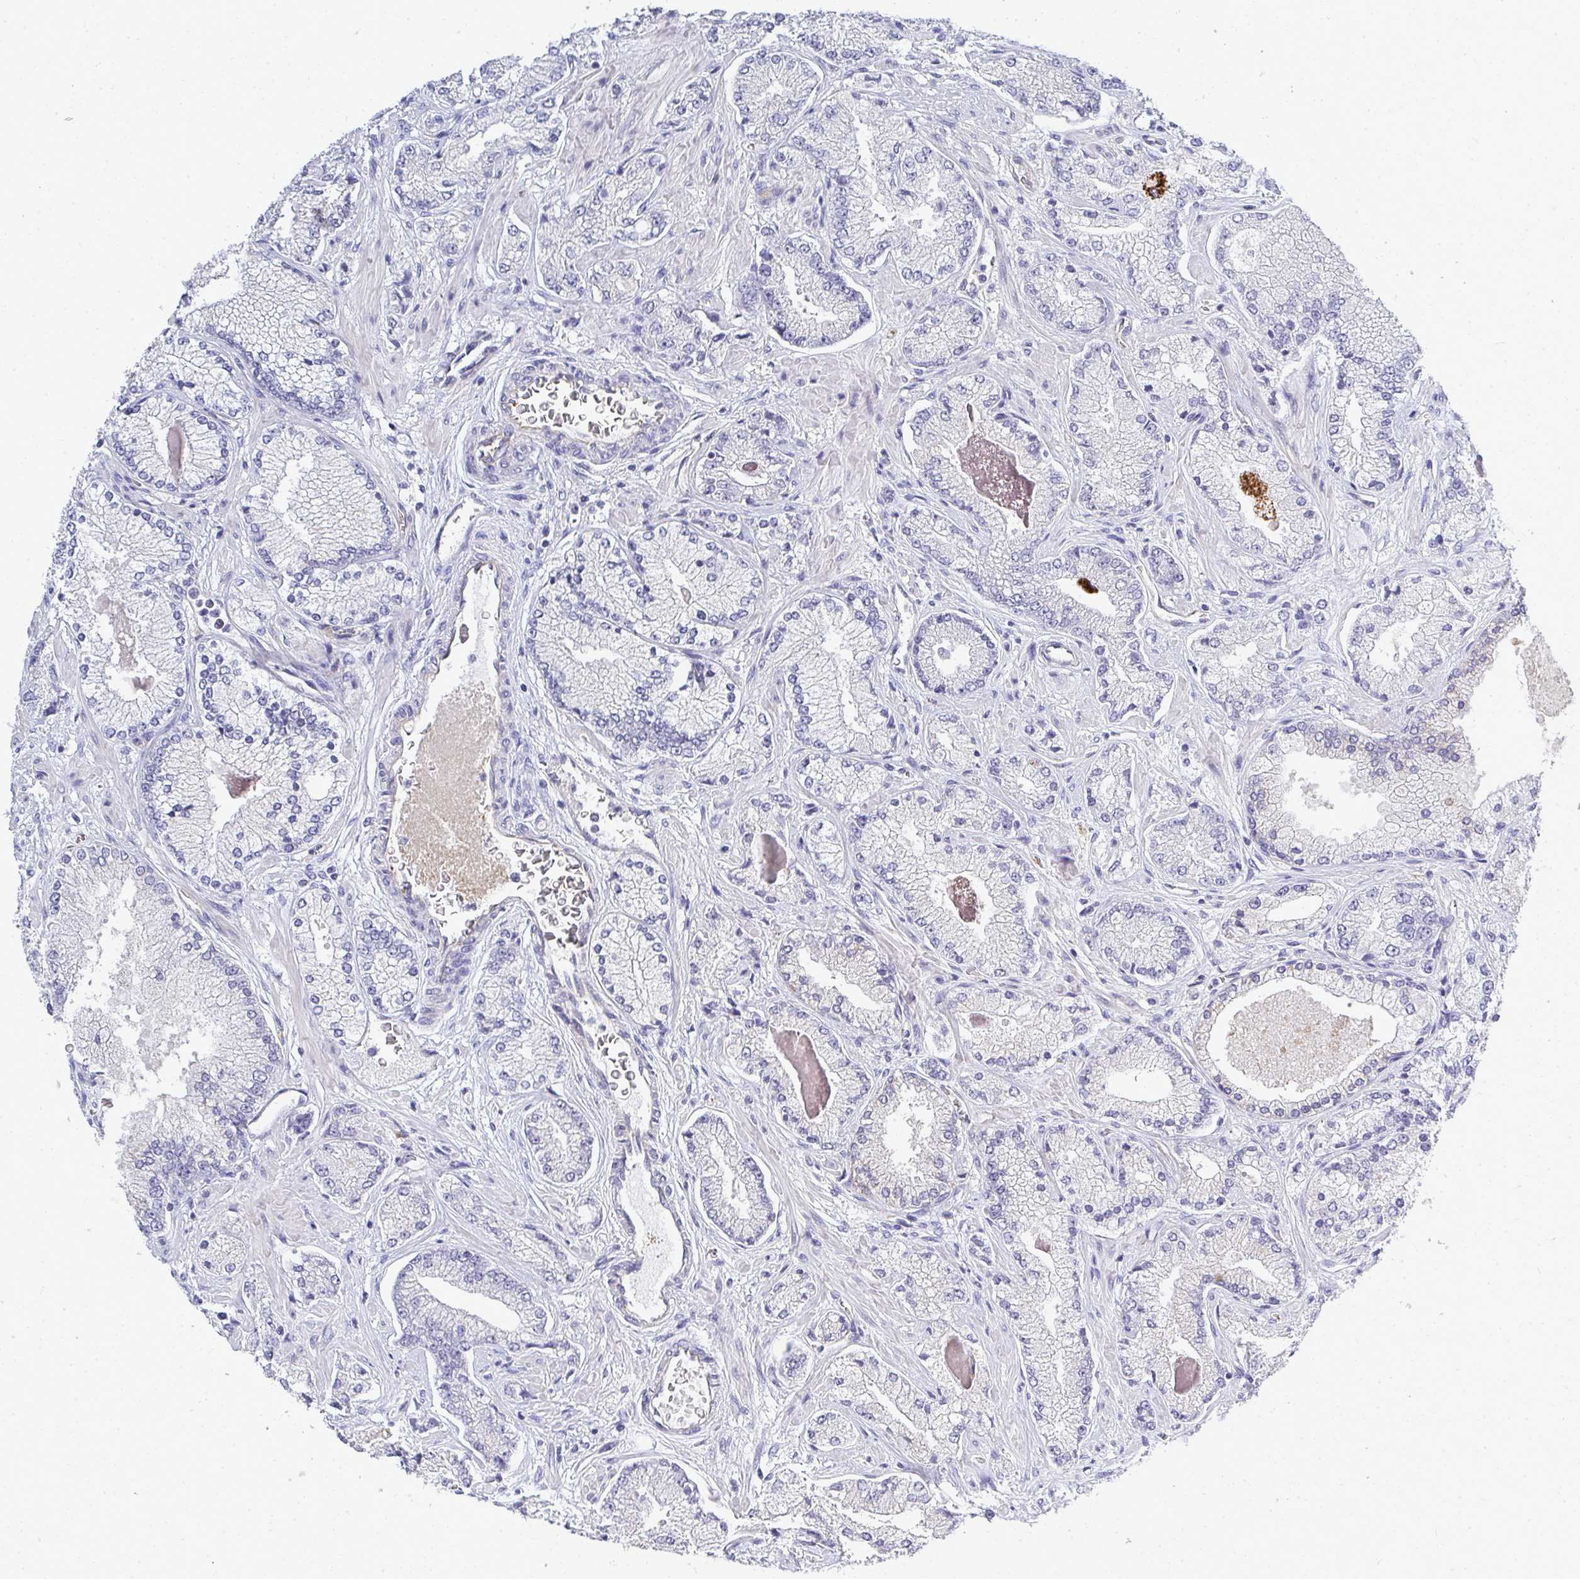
{"staining": {"intensity": "negative", "quantity": "none", "location": "none"}, "tissue": "prostate cancer", "cell_type": "Tumor cells", "image_type": "cancer", "snomed": [{"axis": "morphology", "description": "Normal tissue, NOS"}, {"axis": "morphology", "description": "Adenocarcinoma, High grade"}, {"axis": "topography", "description": "Prostate"}, {"axis": "topography", "description": "Peripheral nerve tissue"}], "caption": "The photomicrograph demonstrates no significant staining in tumor cells of prostate cancer.", "gene": "TMEM82", "patient": {"sex": "male", "age": 68}}